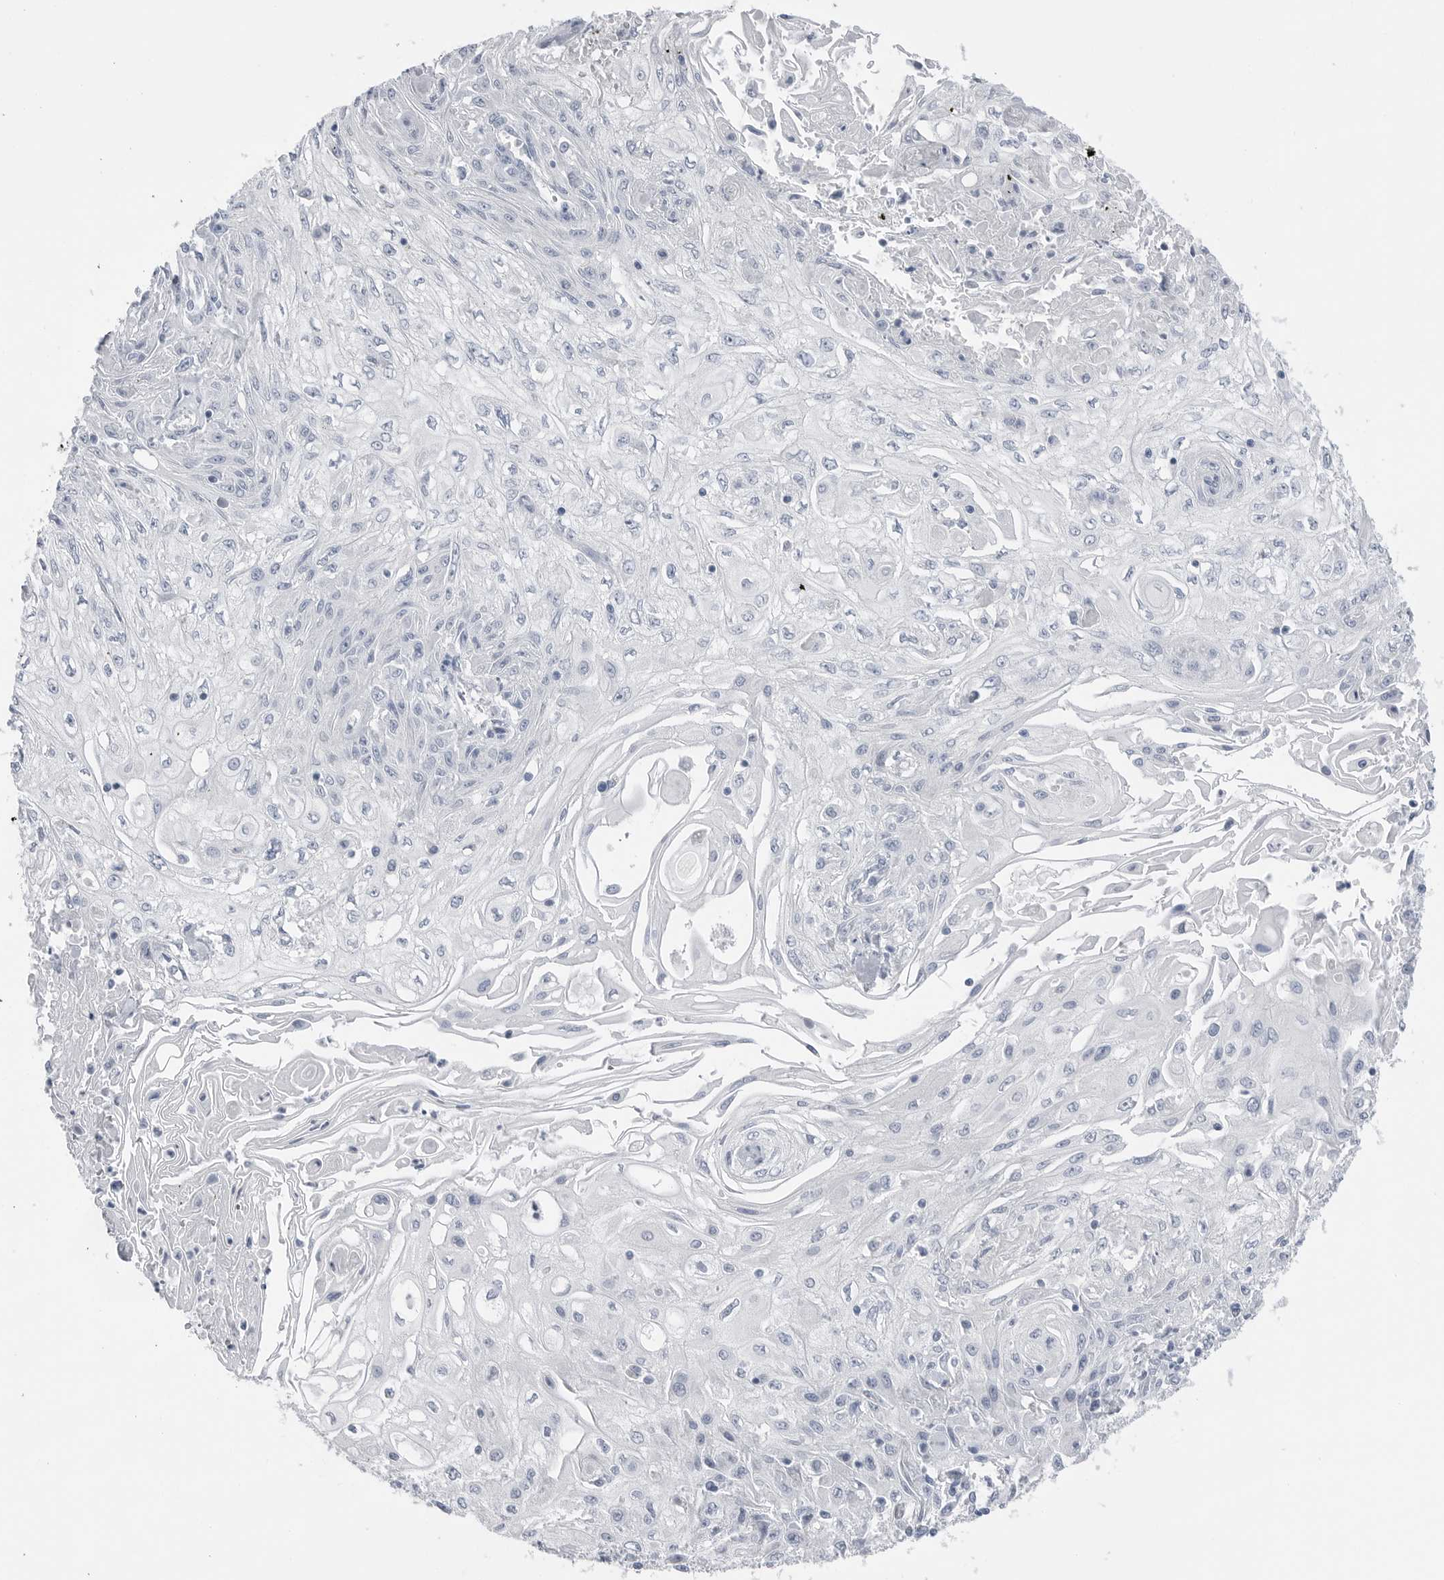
{"staining": {"intensity": "negative", "quantity": "none", "location": "none"}, "tissue": "skin cancer", "cell_type": "Tumor cells", "image_type": "cancer", "snomed": [{"axis": "morphology", "description": "Squamous cell carcinoma, NOS"}, {"axis": "morphology", "description": "Squamous cell carcinoma, metastatic, NOS"}, {"axis": "topography", "description": "Skin"}, {"axis": "topography", "description": "Lymph node"}], "caption": "This is a photomicrograph of immunohistochemistry staining of skin cancer, which shows no expression in tumor cells.", "gene": "ABHD12", "patient": {"sex": "male", "age": 75}}